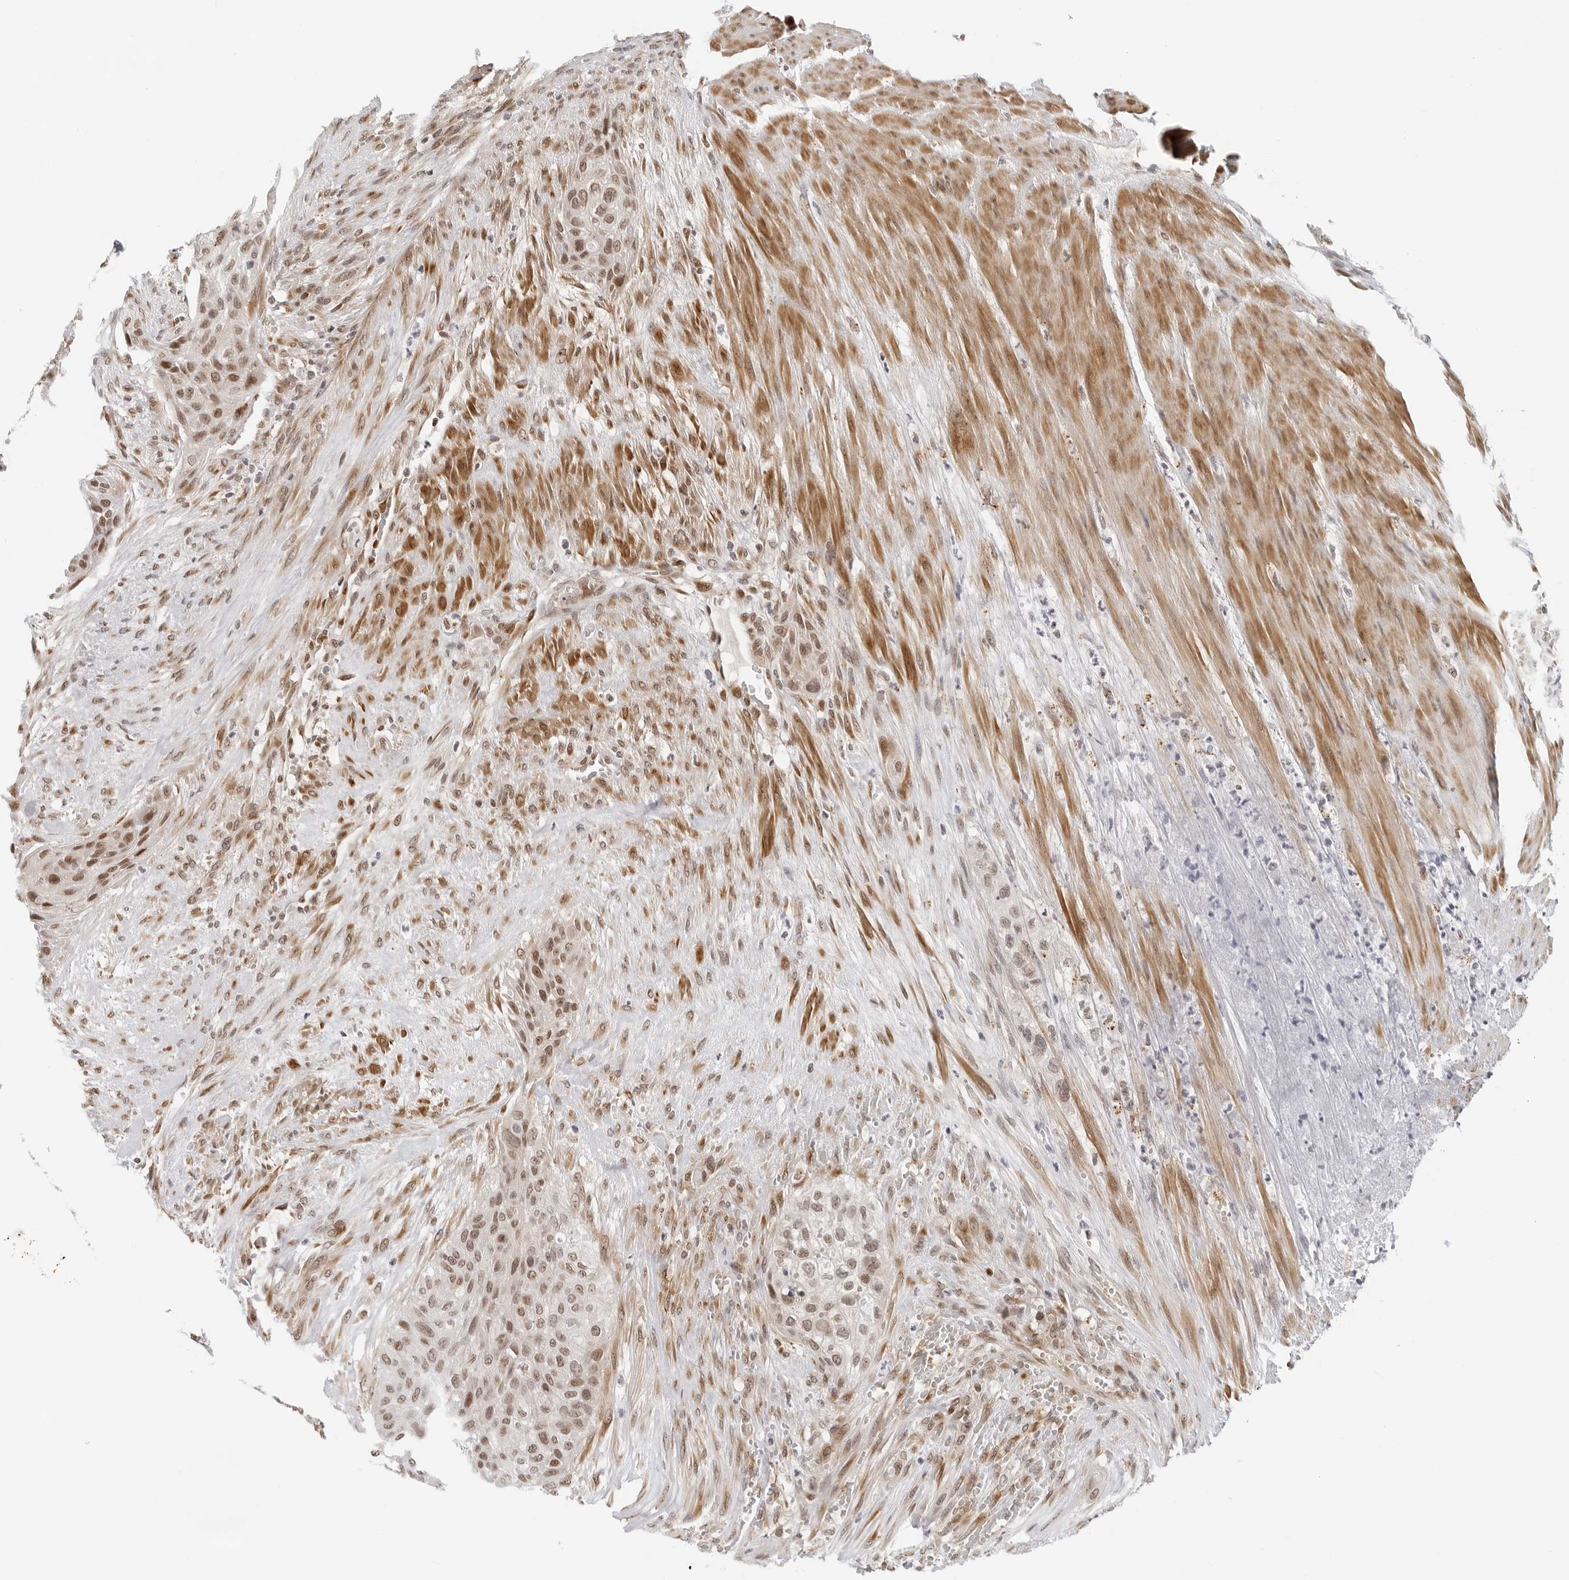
{"staining": {"intensity": "moderate", "quantity": ">75%", "location": "nuclear"}, "tissue": "urothelial cancer", "cell_type": "Tumor cells", "image_type": "cancer", "snomed": [{"axis": "morphology", "description": "Urothelial carcinoma, High grade"}, {"axis": "topography", "description": "Urinary bladder"}], "caption": "Urothelial cancer stained with immunohistochemistry (IHC) reveals moderate nuclear positivity in approximately >75% of tumor cells. The protein is shown in brown color, while the nuclei are stained blue.", "gene": "TOX4", "patient": {"sex": "male", "age": 35}}